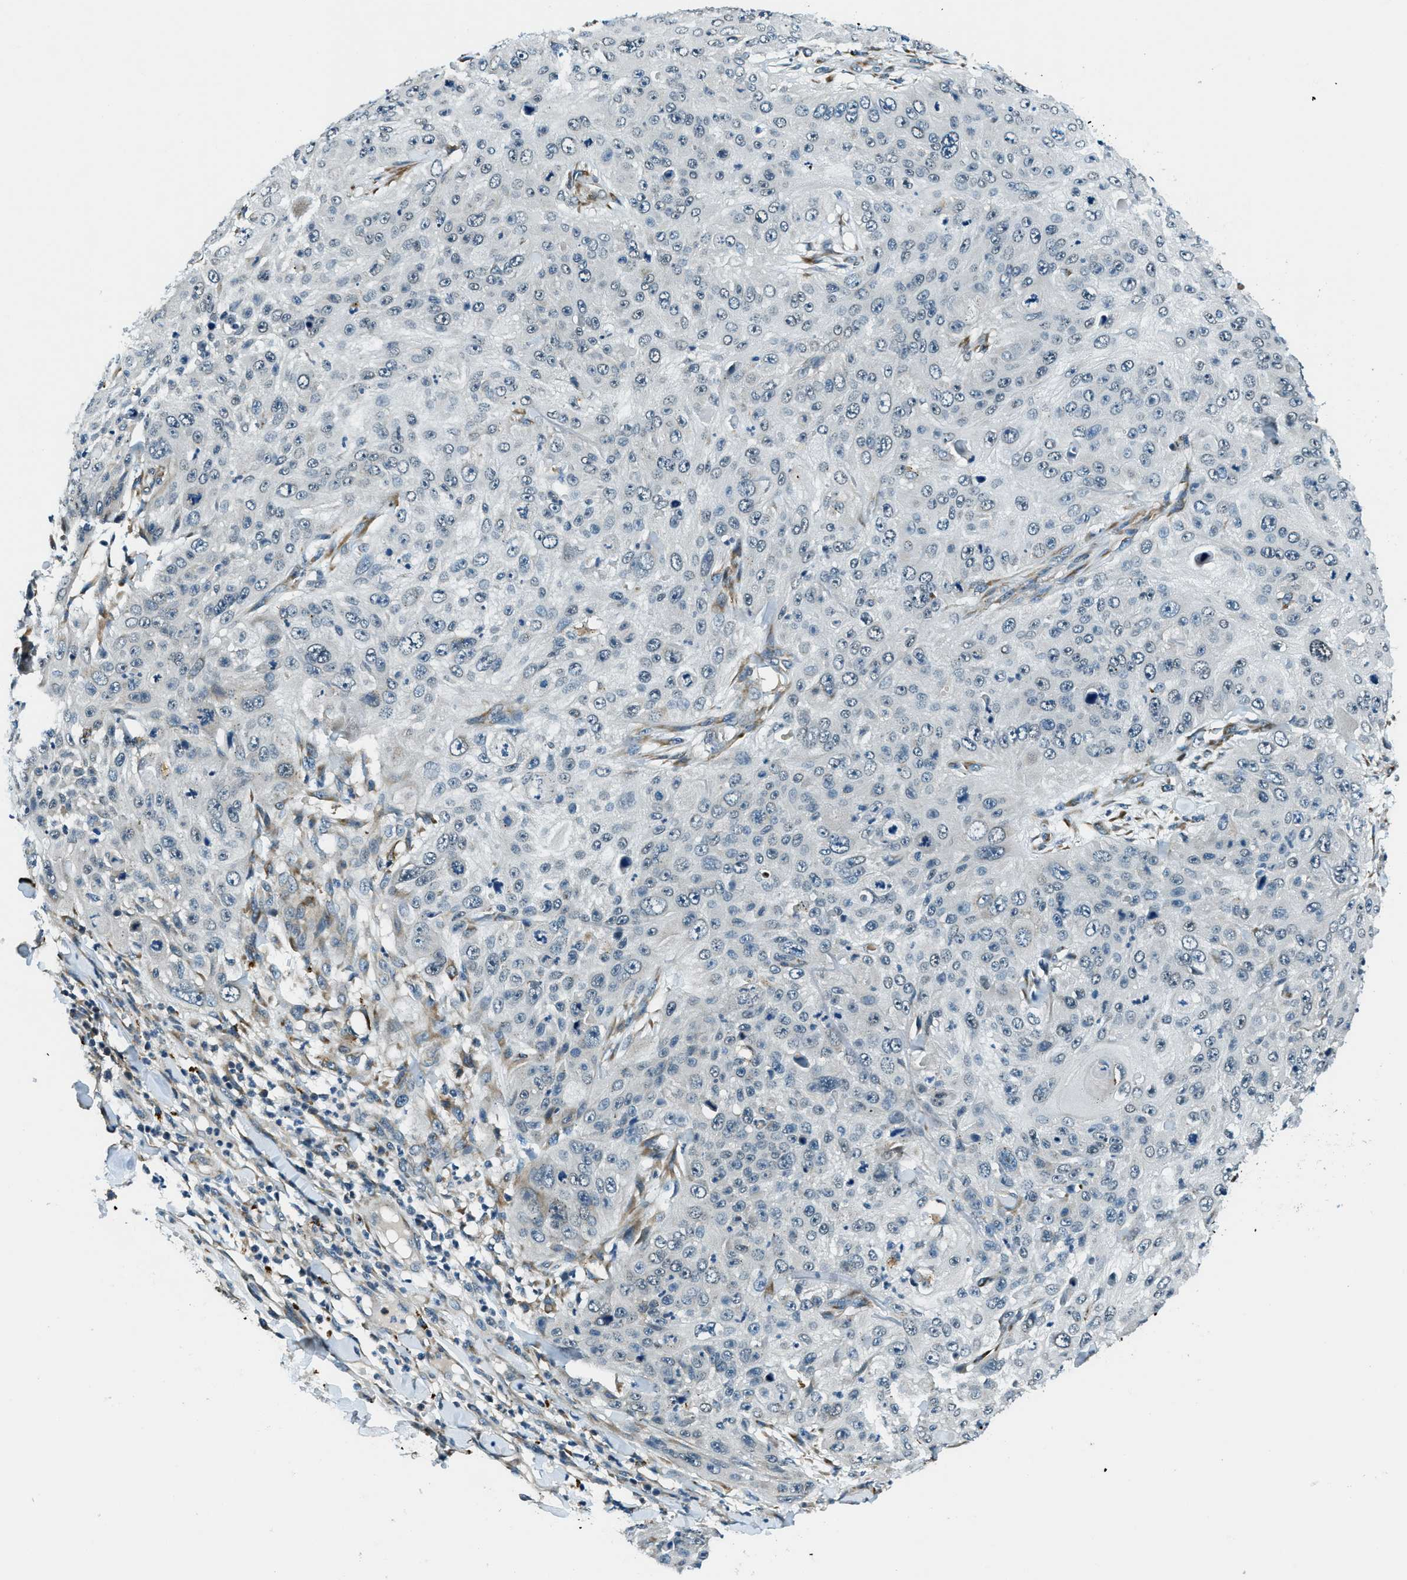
{"staining": {"intensity": "negative", "quantity": "none", "location": "none"}, "tissue": "skin cancer", "cell_type": "Tumor cells", "image_type": "cancer", "snomed": [{"axis": "morphology", "description": "Squamous cell carcinoma, NOS"}, {"axis": "topography", "description": "Skin"}], "caption": "A micrograph of human skin squamous cell carcinoma is negative for staining in tumor cells. (Immunohistochemistry (ihc), brightfield microscopy, high magnification).", "gene": "GINM1", "patient": {"sex": "female", "age": 80}}